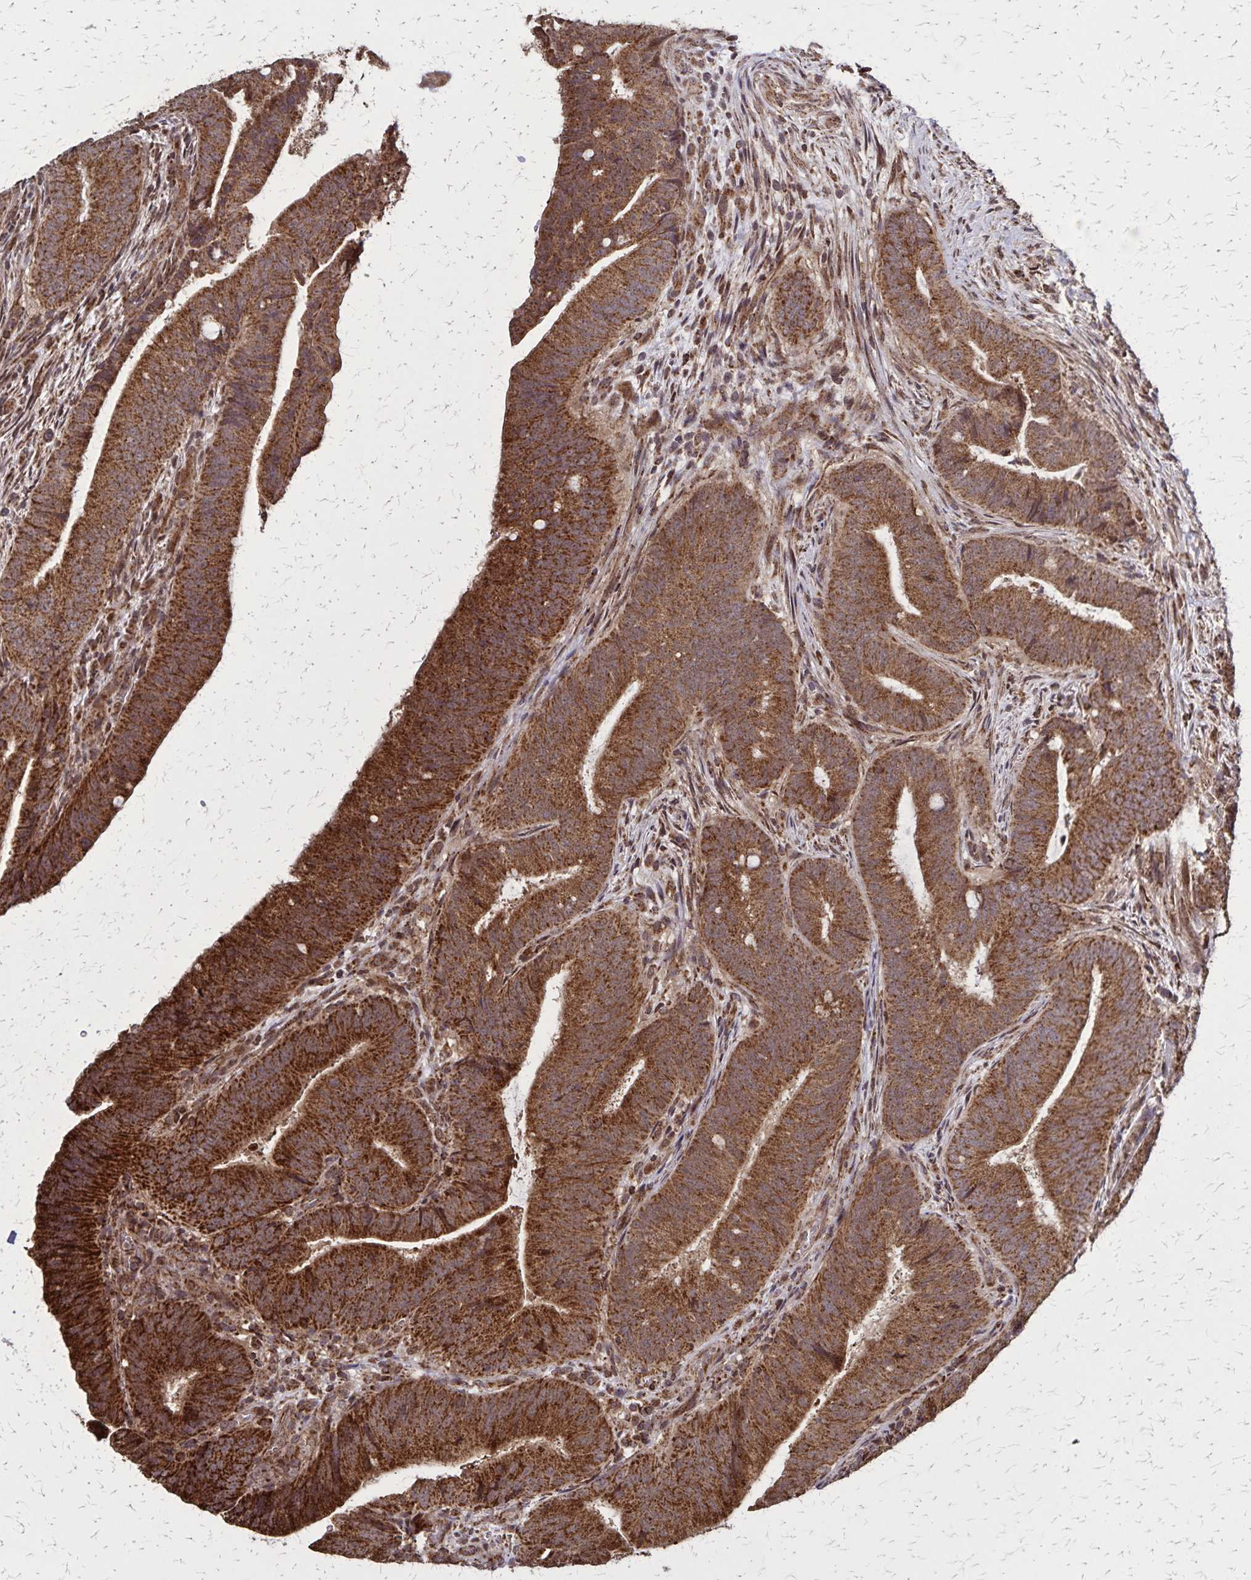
{"staining": {"intensity": "strong", "quantity": ">75%", "location": "cytoplasmic/membranous"}, "tissue": "colorectal cancer", "cell_type": "Tumor cells", "image_type": "cancer", "snomed": [{"axis": "morphology", "description": "Adenocarcinoma, NOS"}, {"axis": "topography", "description": "Colon"}], "caption": "The micrograph reveals staining of colorectal cancer, revealing strong cytoplasmic/membranous protein staining (brown color) within tumor cells.", "gene": "NFS1", "patient": {"sex": "female", "age": 43}}